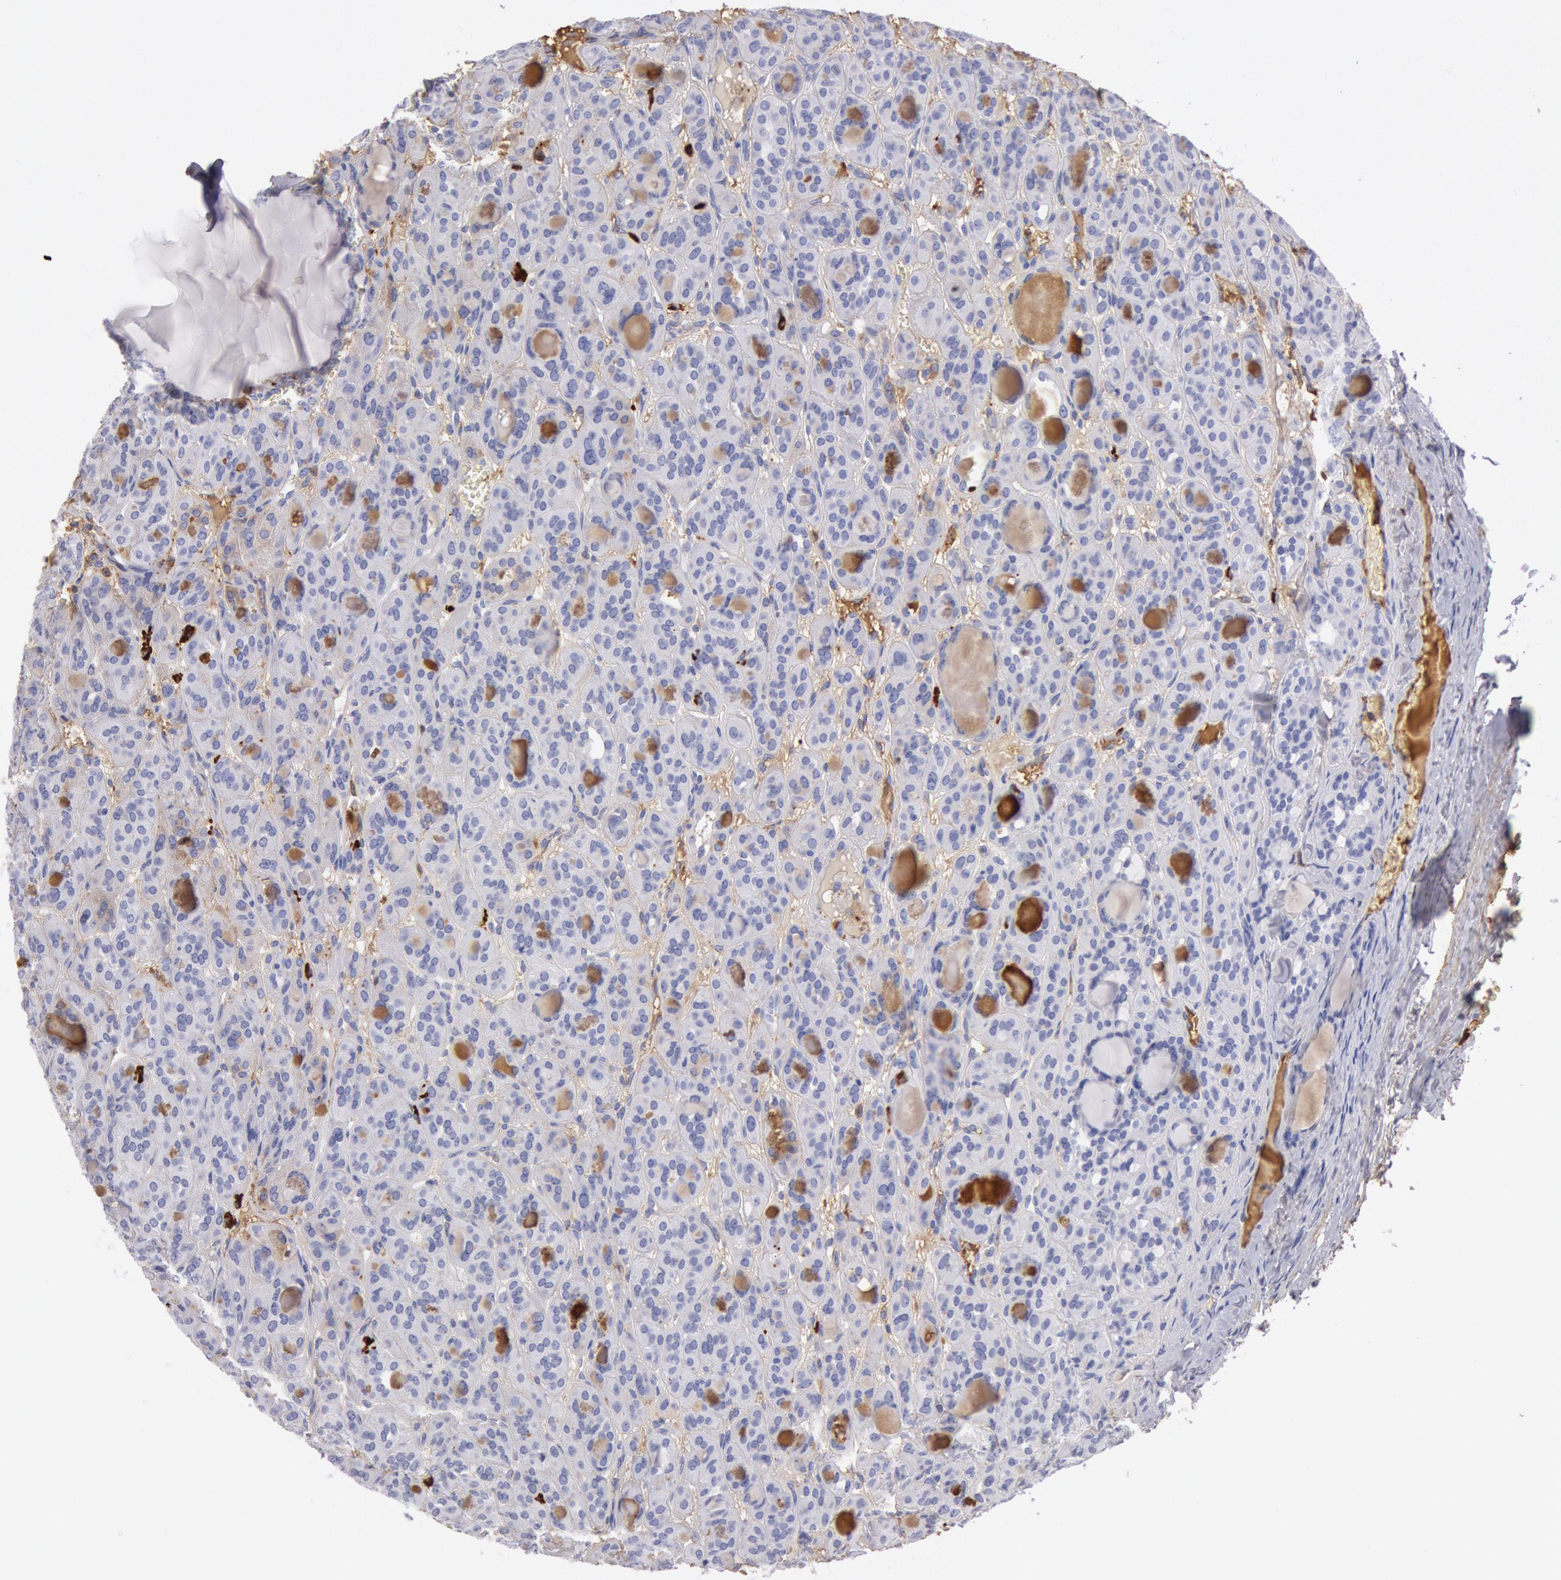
{"staining": {"intensity": "negative", "quantity": "none", "location": "none"}, "tissue": "thyroid cancer", "cell_type": "Tumor cells", "image_type": "cancer", "snomed": [{"axis": "morphology", "description": "Follicular adenoma carcinoma, NOS"}, {"axis": "topography", "description": "Thyroid gland"}], "caption": "Tumor cells are negative for protein expression in human thyroid cancer.", "gene": "IGHA1", "patient": {"sex": "female", "age": 71}}